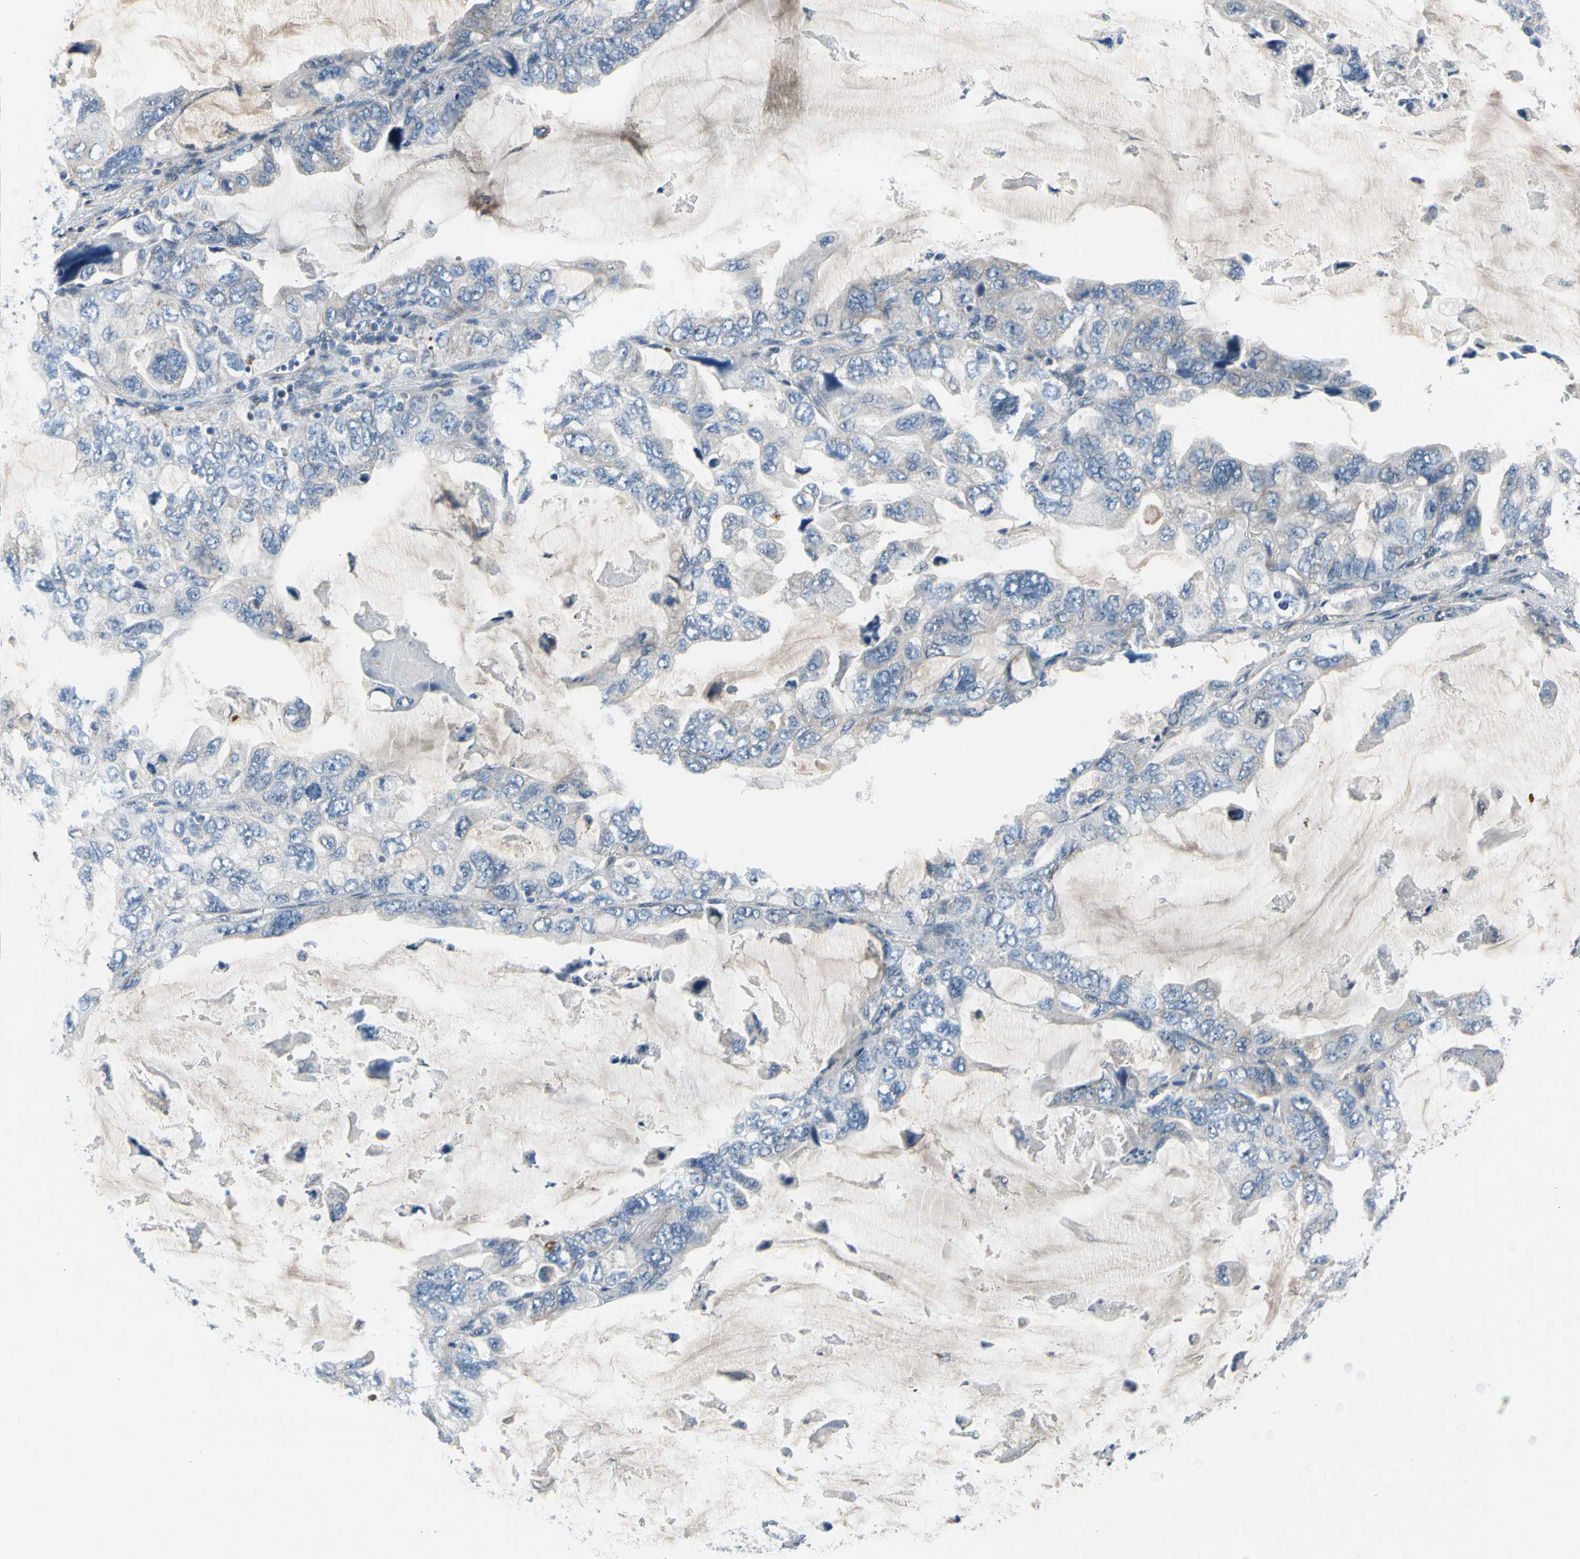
{"staining": {"intensity": "negative", "quantity": "none", "location": "none"}, "tissue": "lung cancer", "cell_type": "Tumor cells", "image_type": "cancer", "snomed": [{"axis": "morphology", "description": "Squamous cell carcinoma, NOS"}, {"axis": "topography", "description": "Lung"}], "caption": "Tumor cells are negative for brown protein staining in lung cancer.", "gene": "NPHP3", "patient": {"sex": "female", "age": 73}}